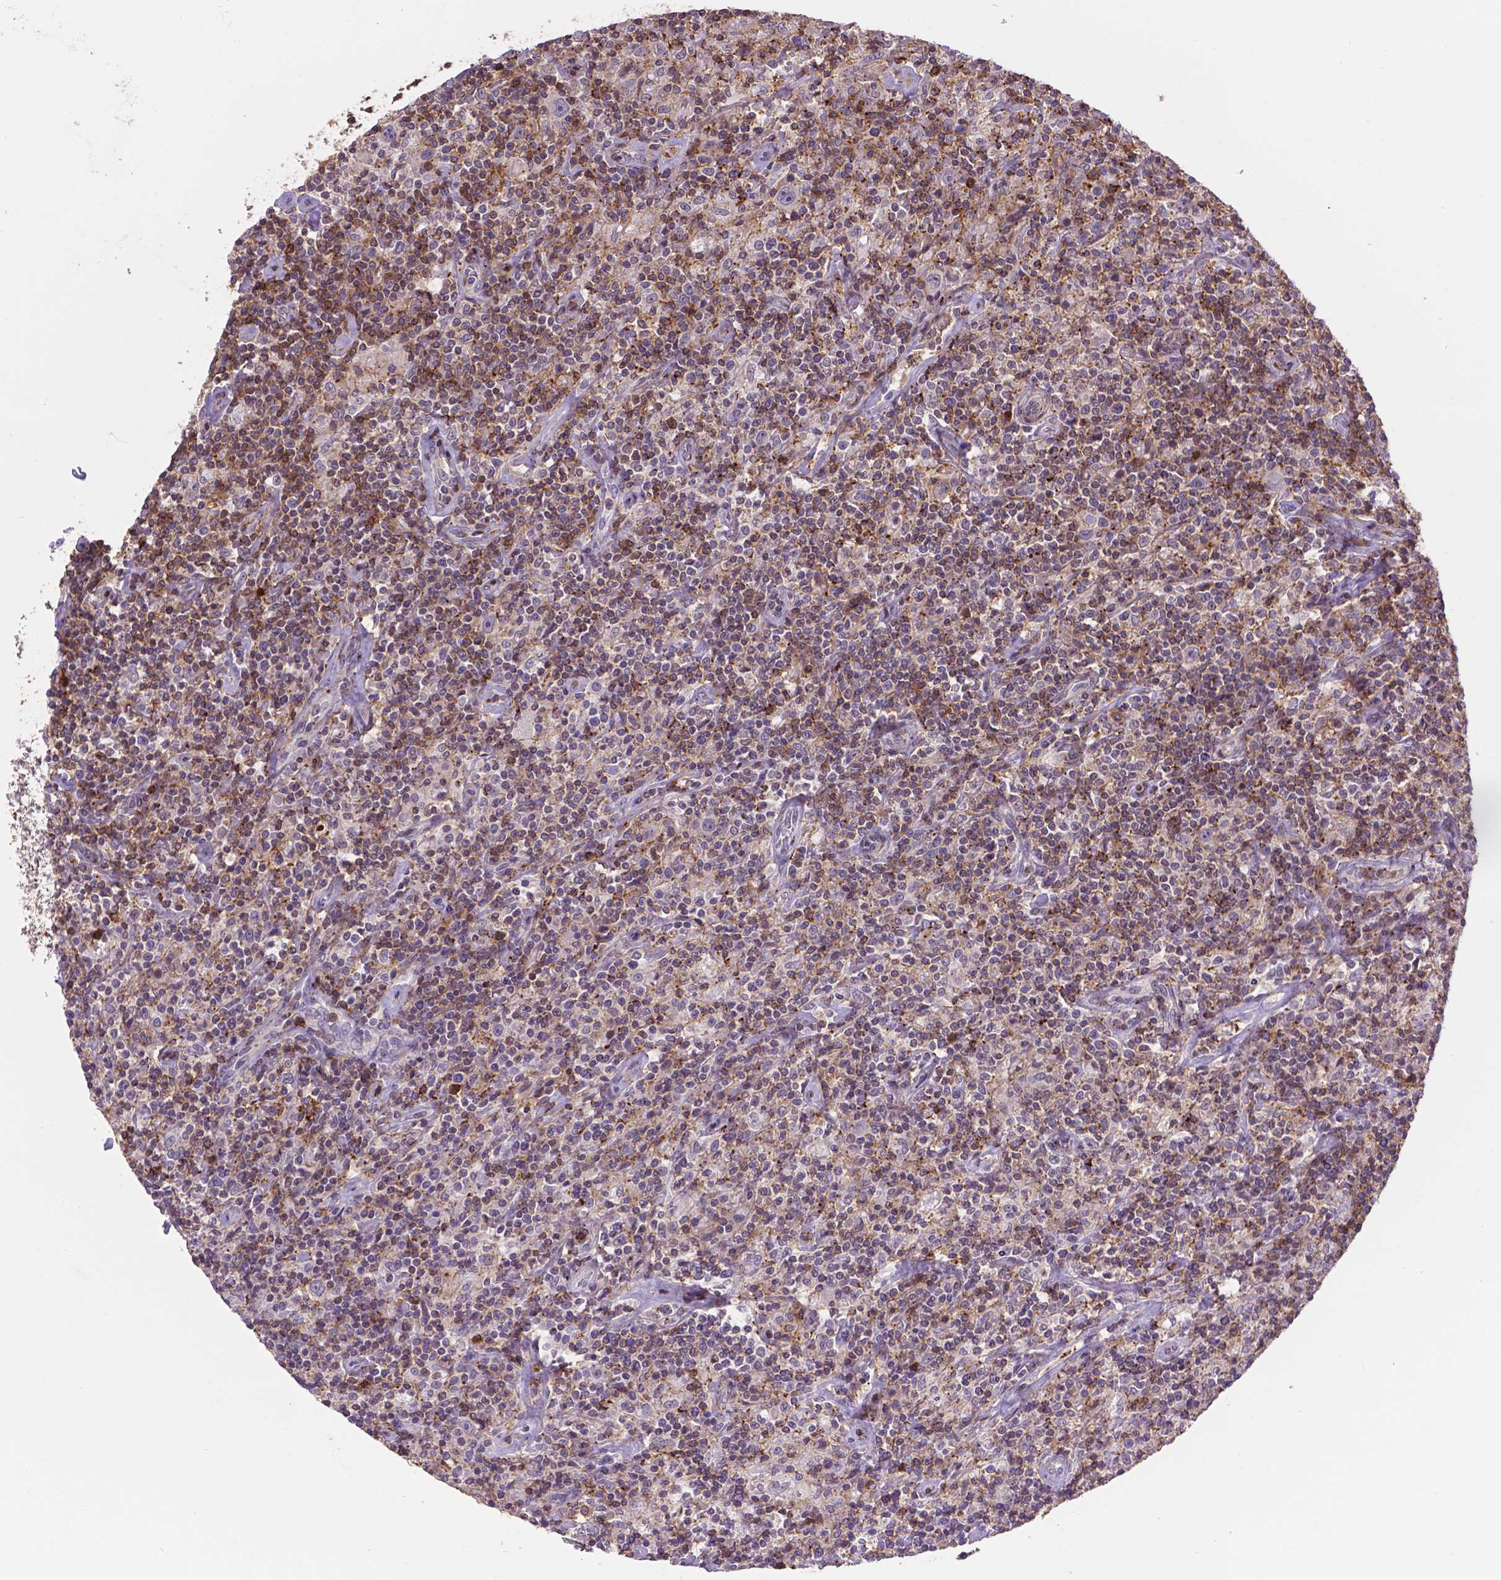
{"staining": {"intensity": "negative", "quantity": "none", "location": "none"}, "tissue": "lymphoma", "cell_type": "Tumor cells", "image_type": "cancer", "snomed": [{"axis": "morphology", "description": "Hodgkin's disease, NOS"}, {"axis": "topography", "description": "Lymph node"}], "caption": "Immunohistochemistry histopathology image of neoplastic tissue: lymphoma stained with DAB (3,3'-diaminobenzidine) displays no significant protein staining in tumor cells. (DAB (3,3'-diaminobenzidine) immunohistochemistry (IHC) with hematoxylin counter stain).", "gene": "ACAD10", "patient": {"sex": "male", "age": 70}}